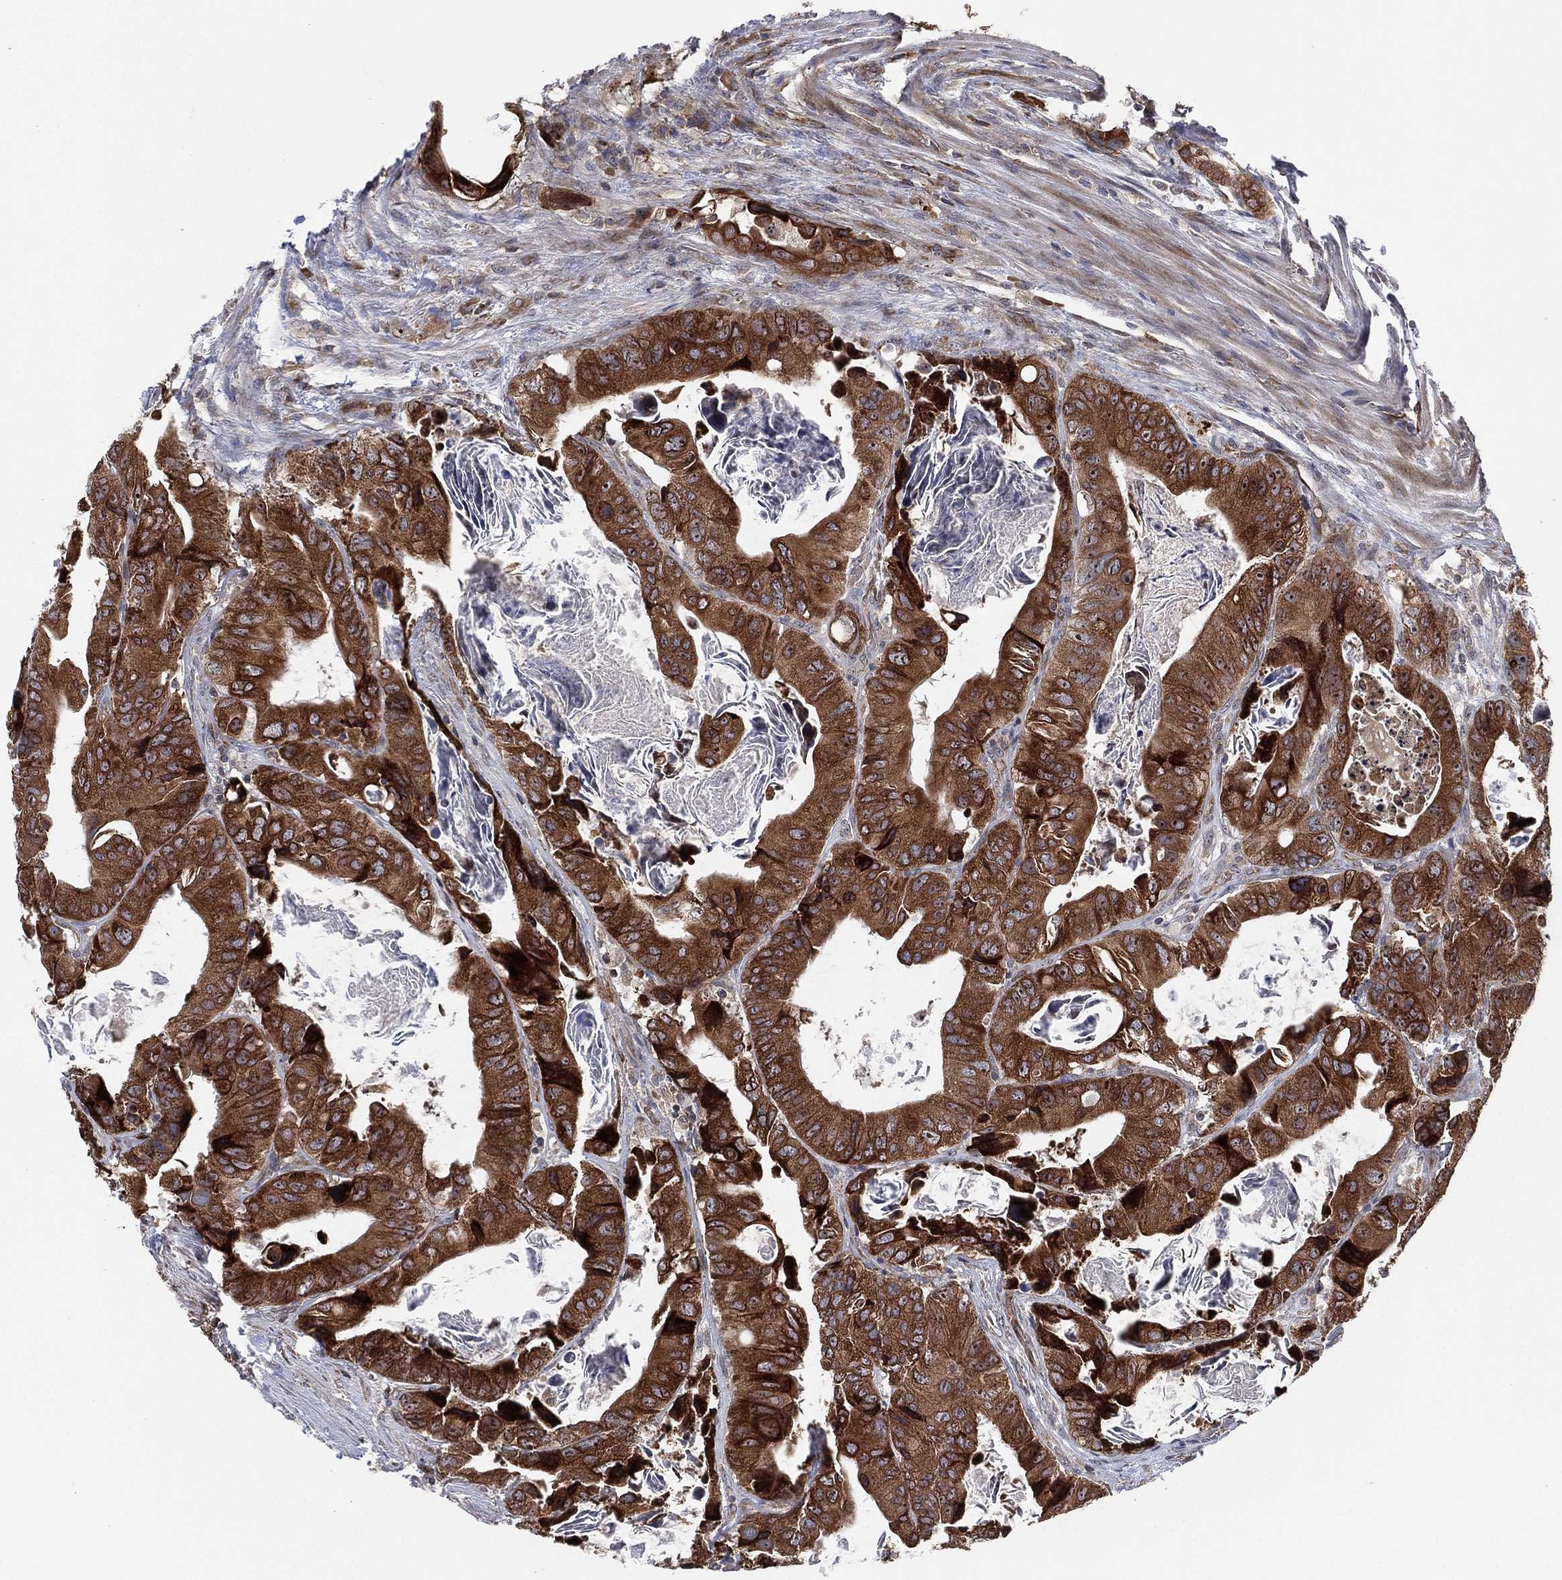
{"staining": {"intensity": "strong", "quantity": ">75%", "location": "cytoplasmic/membranous"}, "tissue": "colorectal cancer", "cell_type": "Tumor cells", "image_type": "cancer", "snomed": [{"axis": "morphology", "description": "Adenocarcinoma, NOS"}, {"axis": "topography", "description": "Rectum"}], "caption": "Adenocarcinoma (colorectal) stained with a brown dye shows strong cytoplasmic/membranous positive expression in about >75% of tumor cells.", "gene": "TMCO1", "patient": {"sex": "male", "age": 64}}